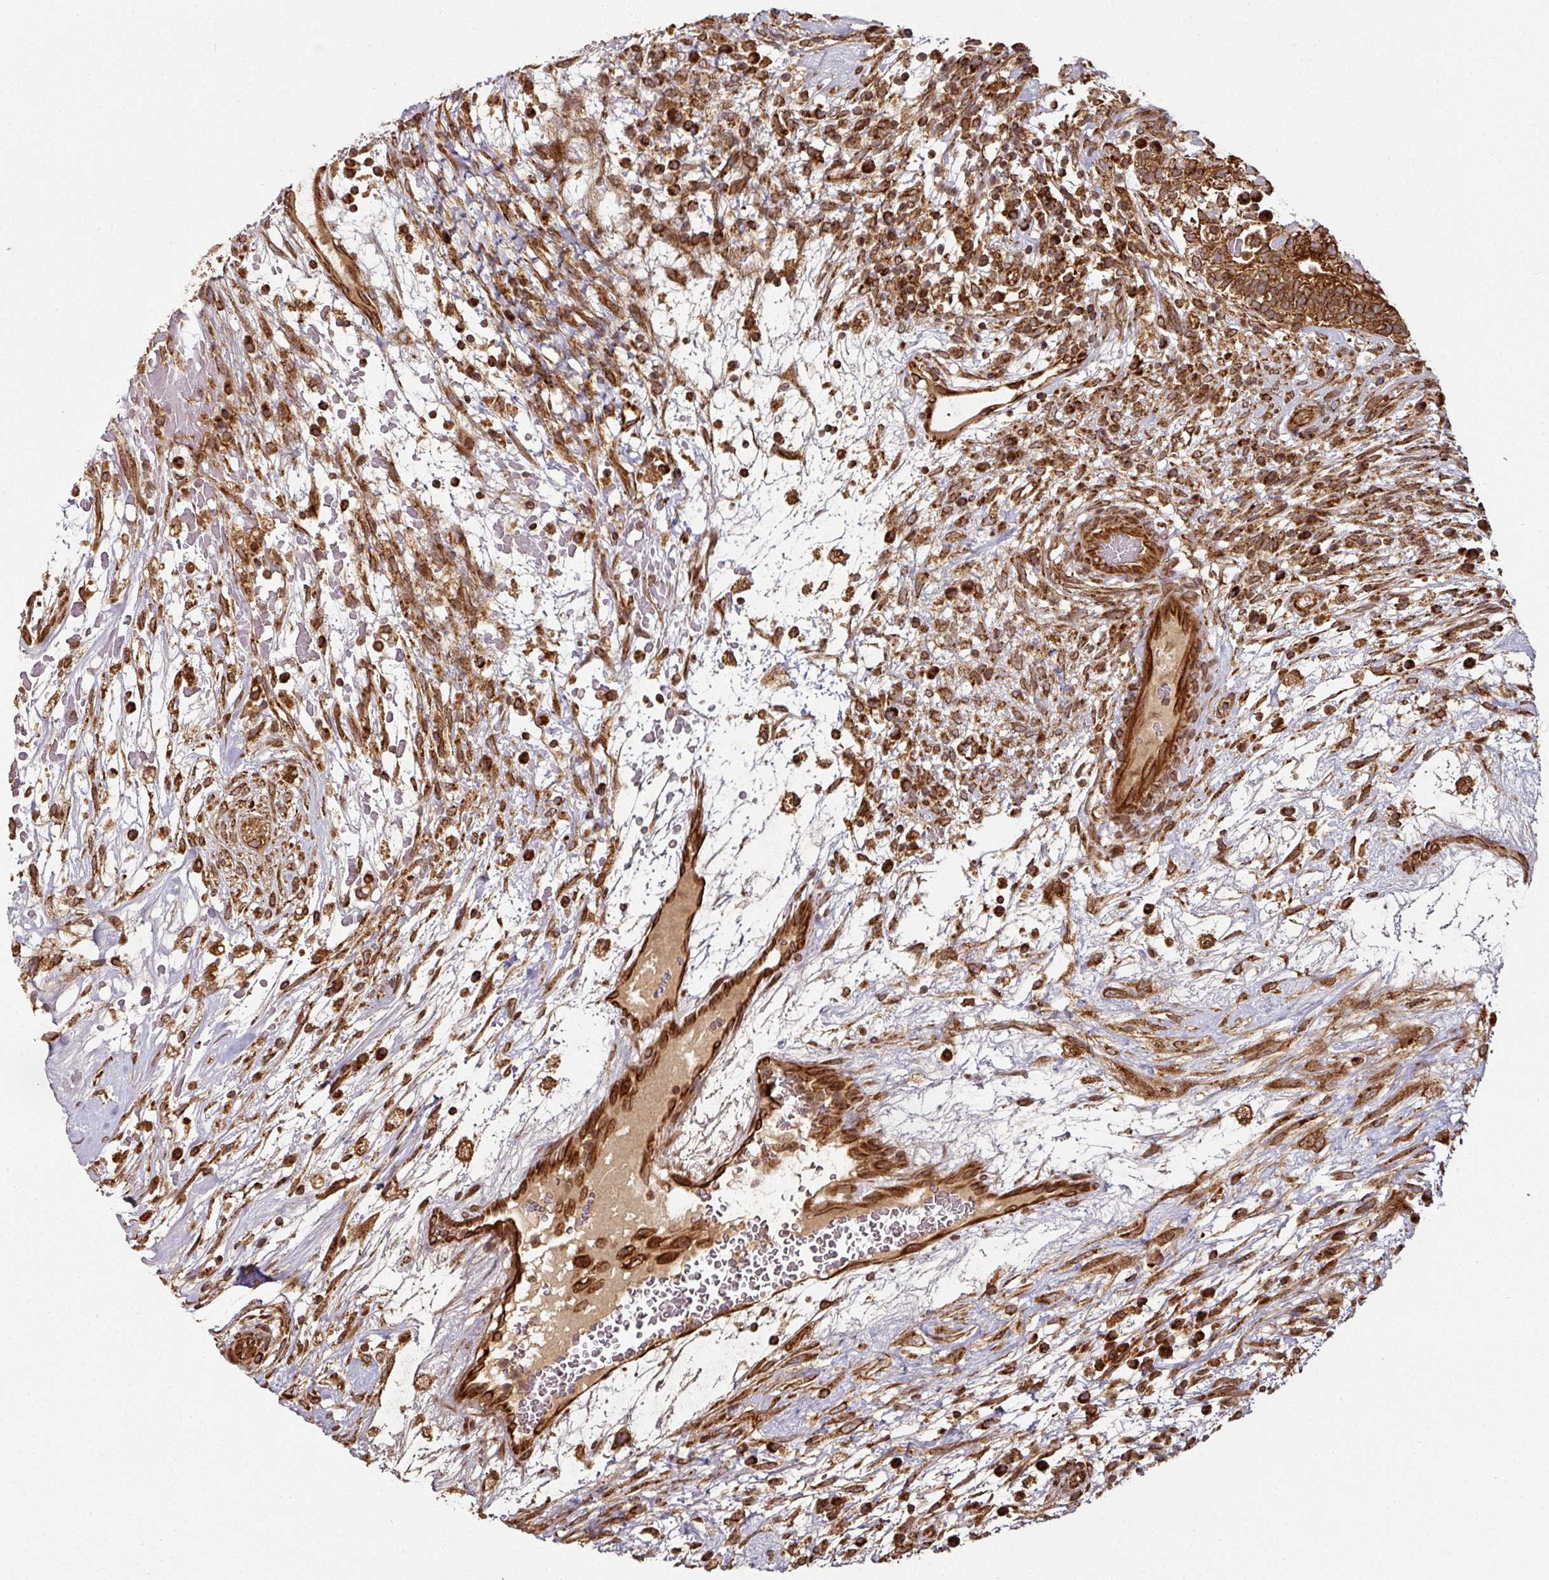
{"staining": {"intensity": "strong", "quantity": ">75%", "location": "cytoplasmic/membranous"}, "tissue": "testis cancer", "cell_type": "Tumor cells", "image_type": "cancer", "snomed": [{"axis": "morphology", "description": "Carcinoma, Embryonal, NOS"}, {"axis": "topography", "description": "Testis"}], "caption": "A histopathology image of testis cancer stained for a protein displays strong cytoplasmic/membranous brown staining in tumor cells.", "gene": "TRAP1", "patient": {"sex": "male", "age": 32}}